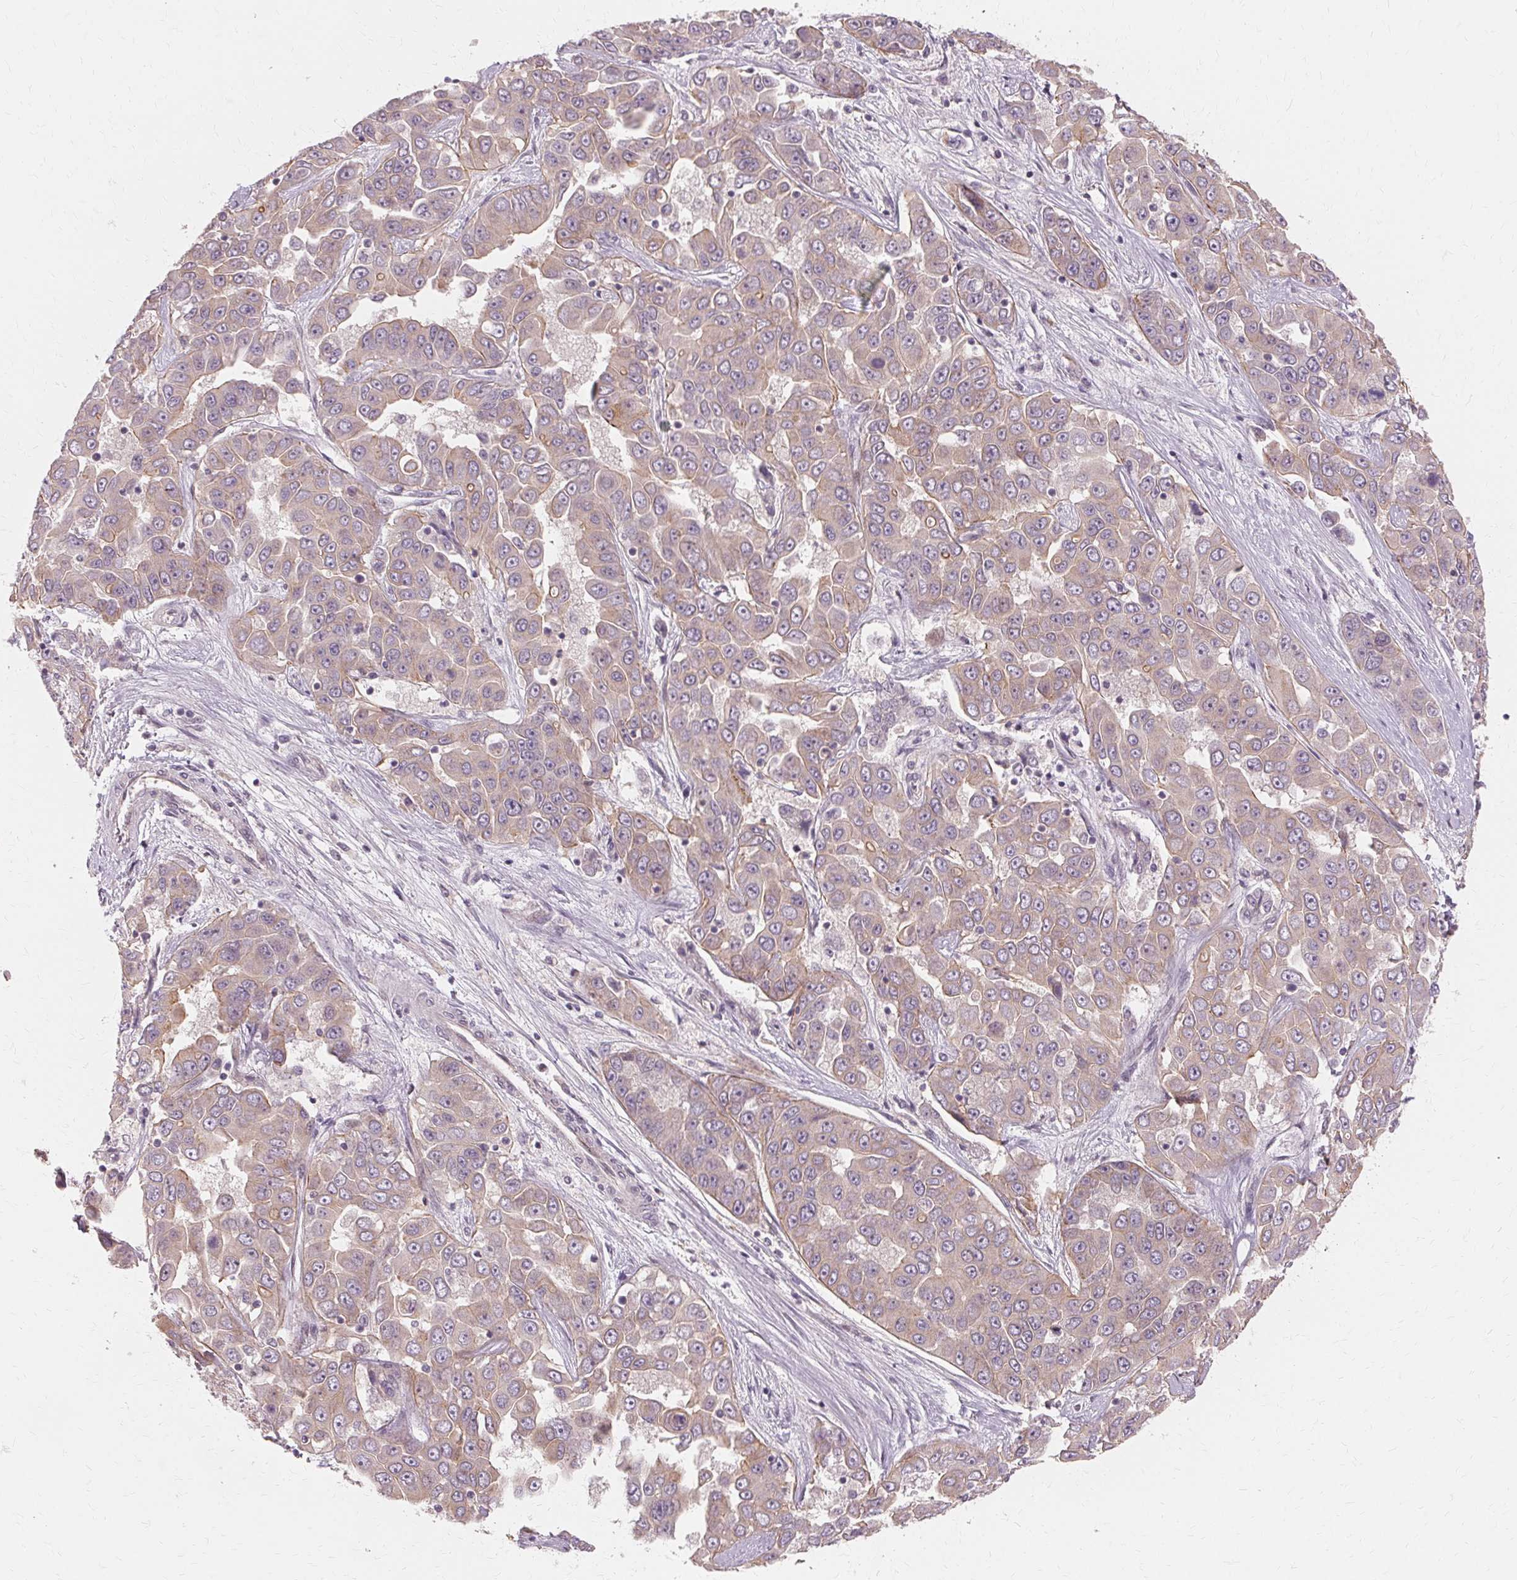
{"staining": {"intensity": "weak", "quantity": "<25%", "location": "cytoplasmic/membranous"}, "tissue": "liver cancer", "cell_type": "Tumor cells", "image_type": "cancer", "snomed": [{"axis": "morphology", "description": "Cholangiocarcinoma"}, {"axis": "topography", "description": "Liver"}], "caption": "There is no significant expression in tumor cells of liver cholangiocarcinoma.", "gene": "USP8", "patient": {"sex": "female", "age": 52}}